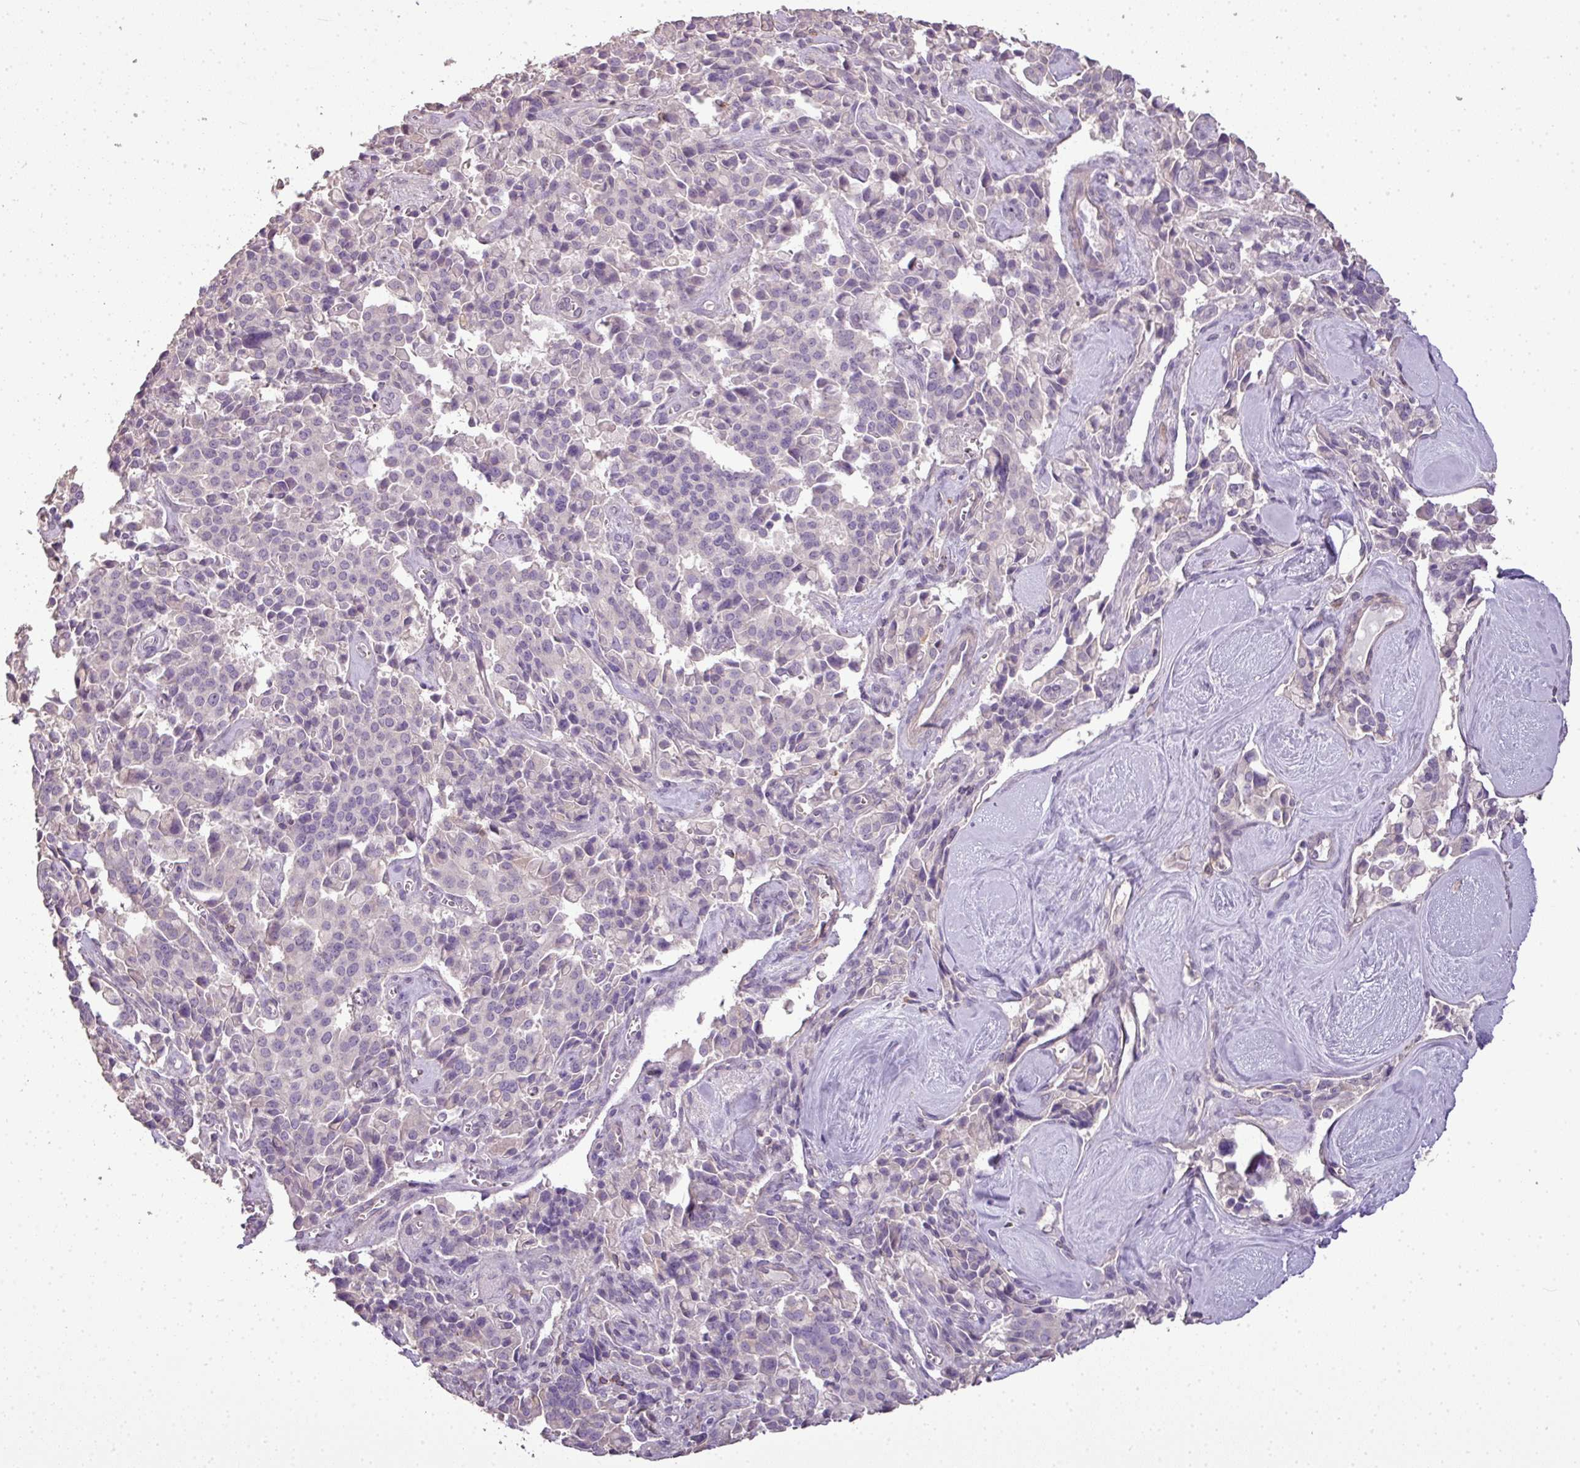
{"staining": {"intensity": "negative", "quantity": "none", "location": "none"}, "tissue": "pancreatic cancer", "cell_type": "Tumor cells", "image_type": "cancer", "snomed": [{"axis": "morphology", "description": "Adenocarcinoma, NOS"}, {"axis": "topography", "description": "Pancreas"}], "caption": "Tumor cells show no significant staining in adenocarcinoma (pancreatic).", "gene": "LY9", "patient": {"sex": "male", "age": 65}}